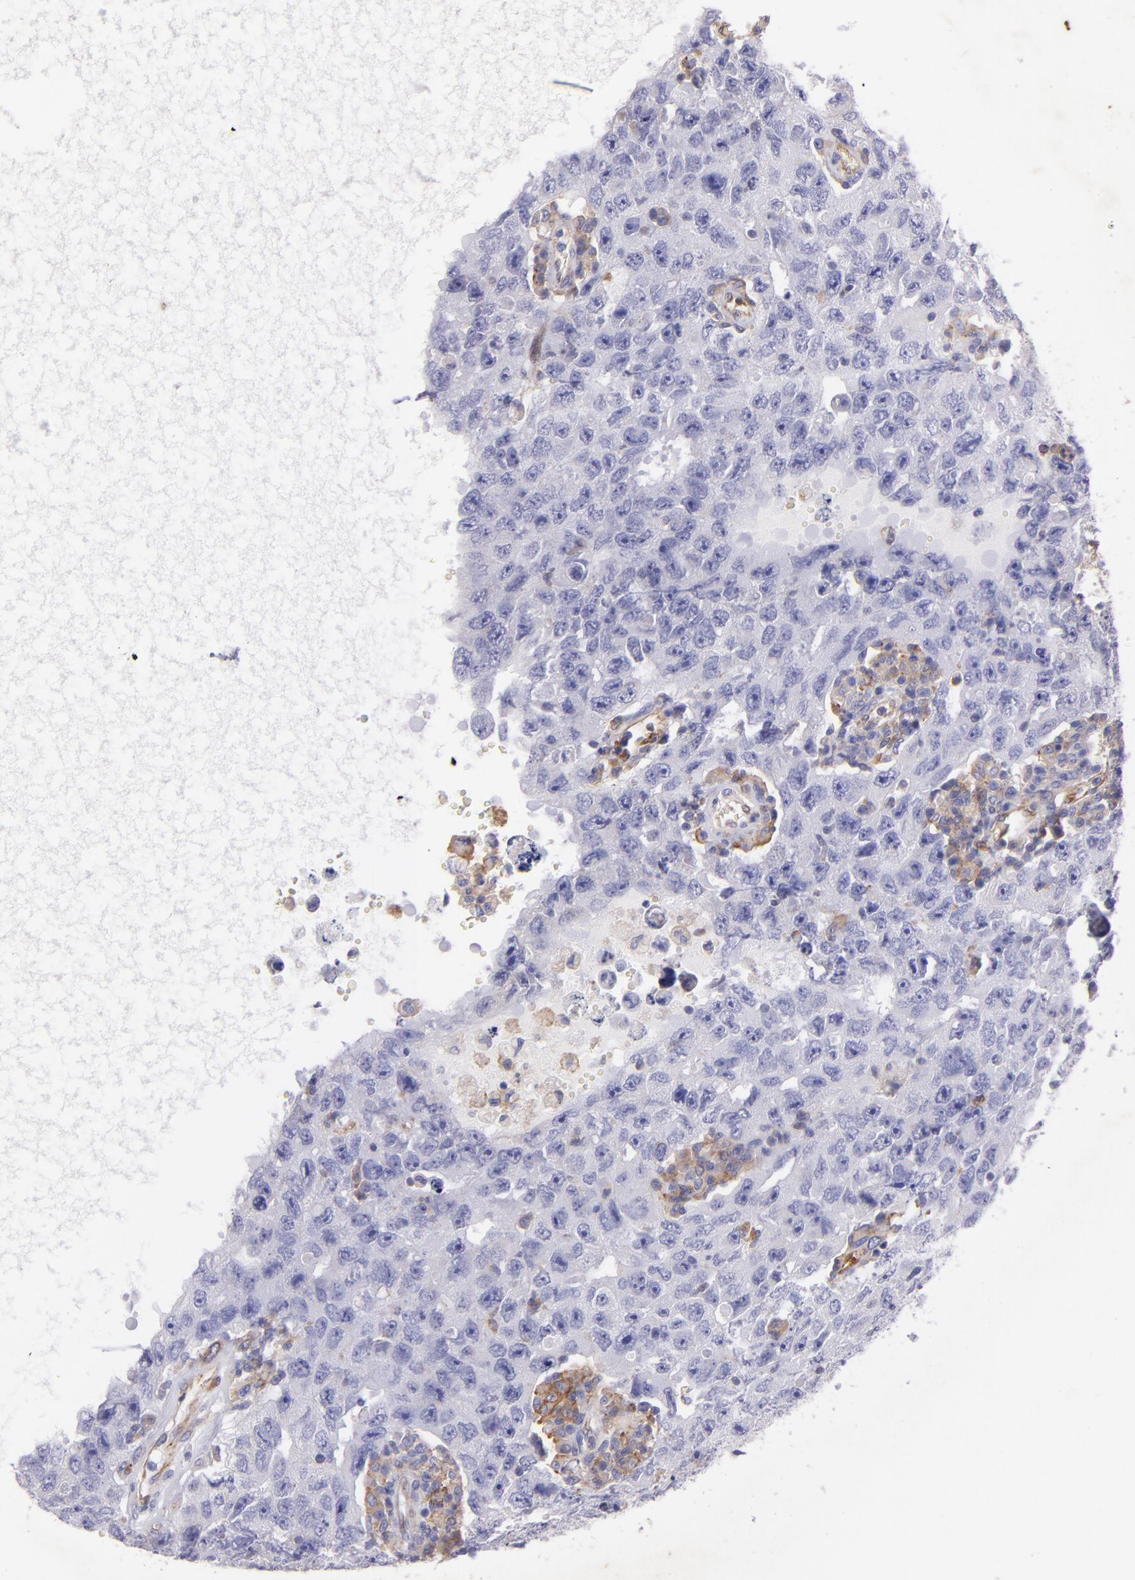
{"staining": {"intensity": "moderate", "quantity": "<25%", "location": "cytoplasmic/membranous"}, "tissue": "testis cancer", "cell_type": "Tumor cells", "image_type": "cancer", "snomed": [{"axis": "morphology", "description": "Carcinoma, Embryonal, NOS"}, {"axis": "topography", "description": "Testis"}], "caption": "Immunohistochemistry staining of embryonal carcinoma (testis), which reveals low levels of moderate cytoplasmic/membranous expression in approximately <25% of tumor cells indicating moderate cytoplasmic/membranous protein staining. The staining was performed using DAB (brown) for protein detection and nuclei were counterstained in hematoxylin (blue).", "gene": "RET", "patient": {"sex": "male", "age": 26}}